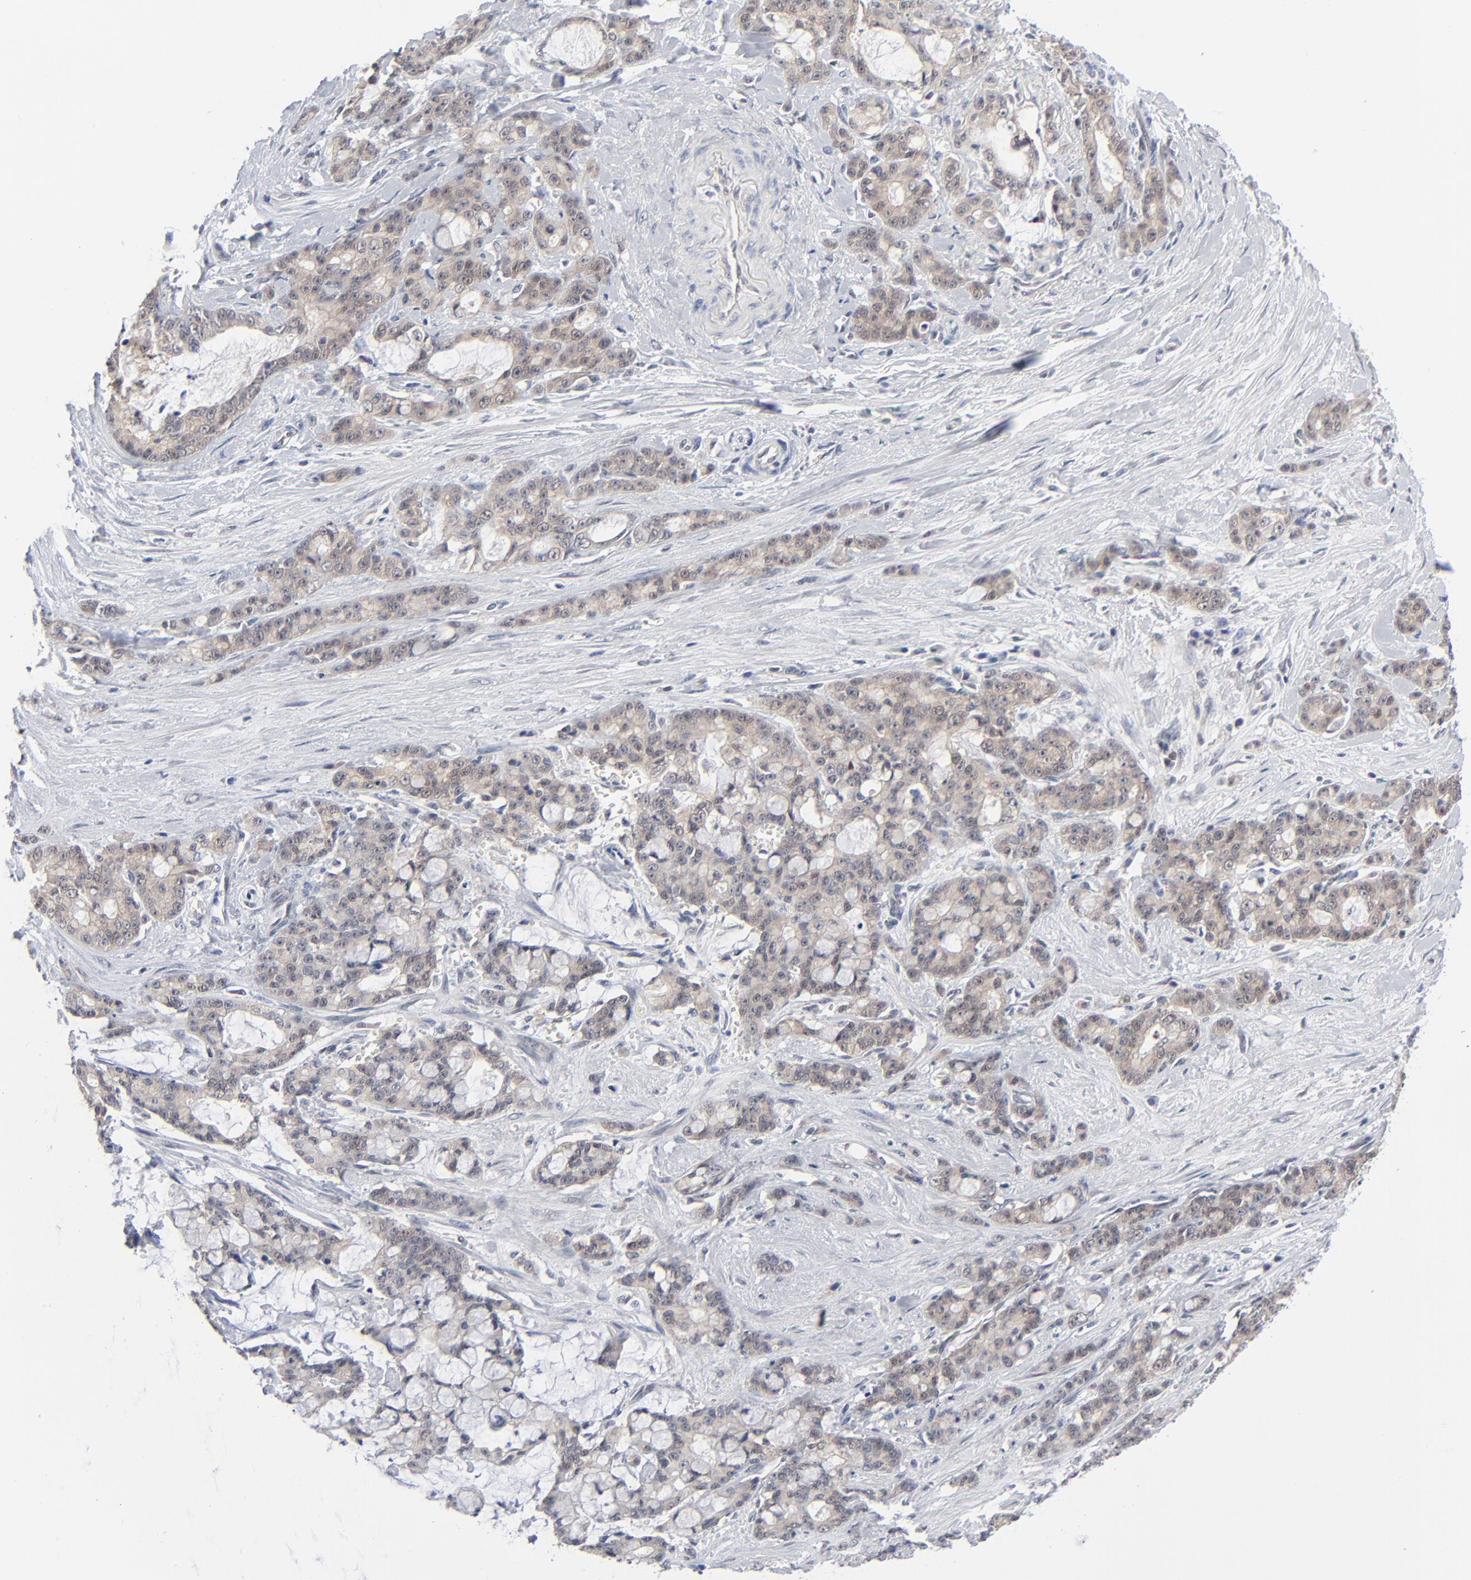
{"staining": {"intensity": "weak", "quantity": ">75%", "location": "cytoplasmic/membranous"}, "tissue": "pancreatic cancer", "cell_type": "Tumor cells", "image_type": "cancer", "snomed": [{"axis": "morphology", "description": "Adenocarcinoma, NOS"}, {"axis": "topography", "description": "Pancreas"}], "caption": "The micrograph demonstrates staining of adenocarcinoma (pancreatic), revealing weak cytoplasmic/membranous protein staining (brown color) within tumor cells. The staining was performed using DAB (3,3'-diaminobenzidine), with brown indicating positive protein expression. Nuclei are stained blue with hematoxylin.", "gene": "RPS6KB1", "patient": {"sex": "female", "age": 73}}